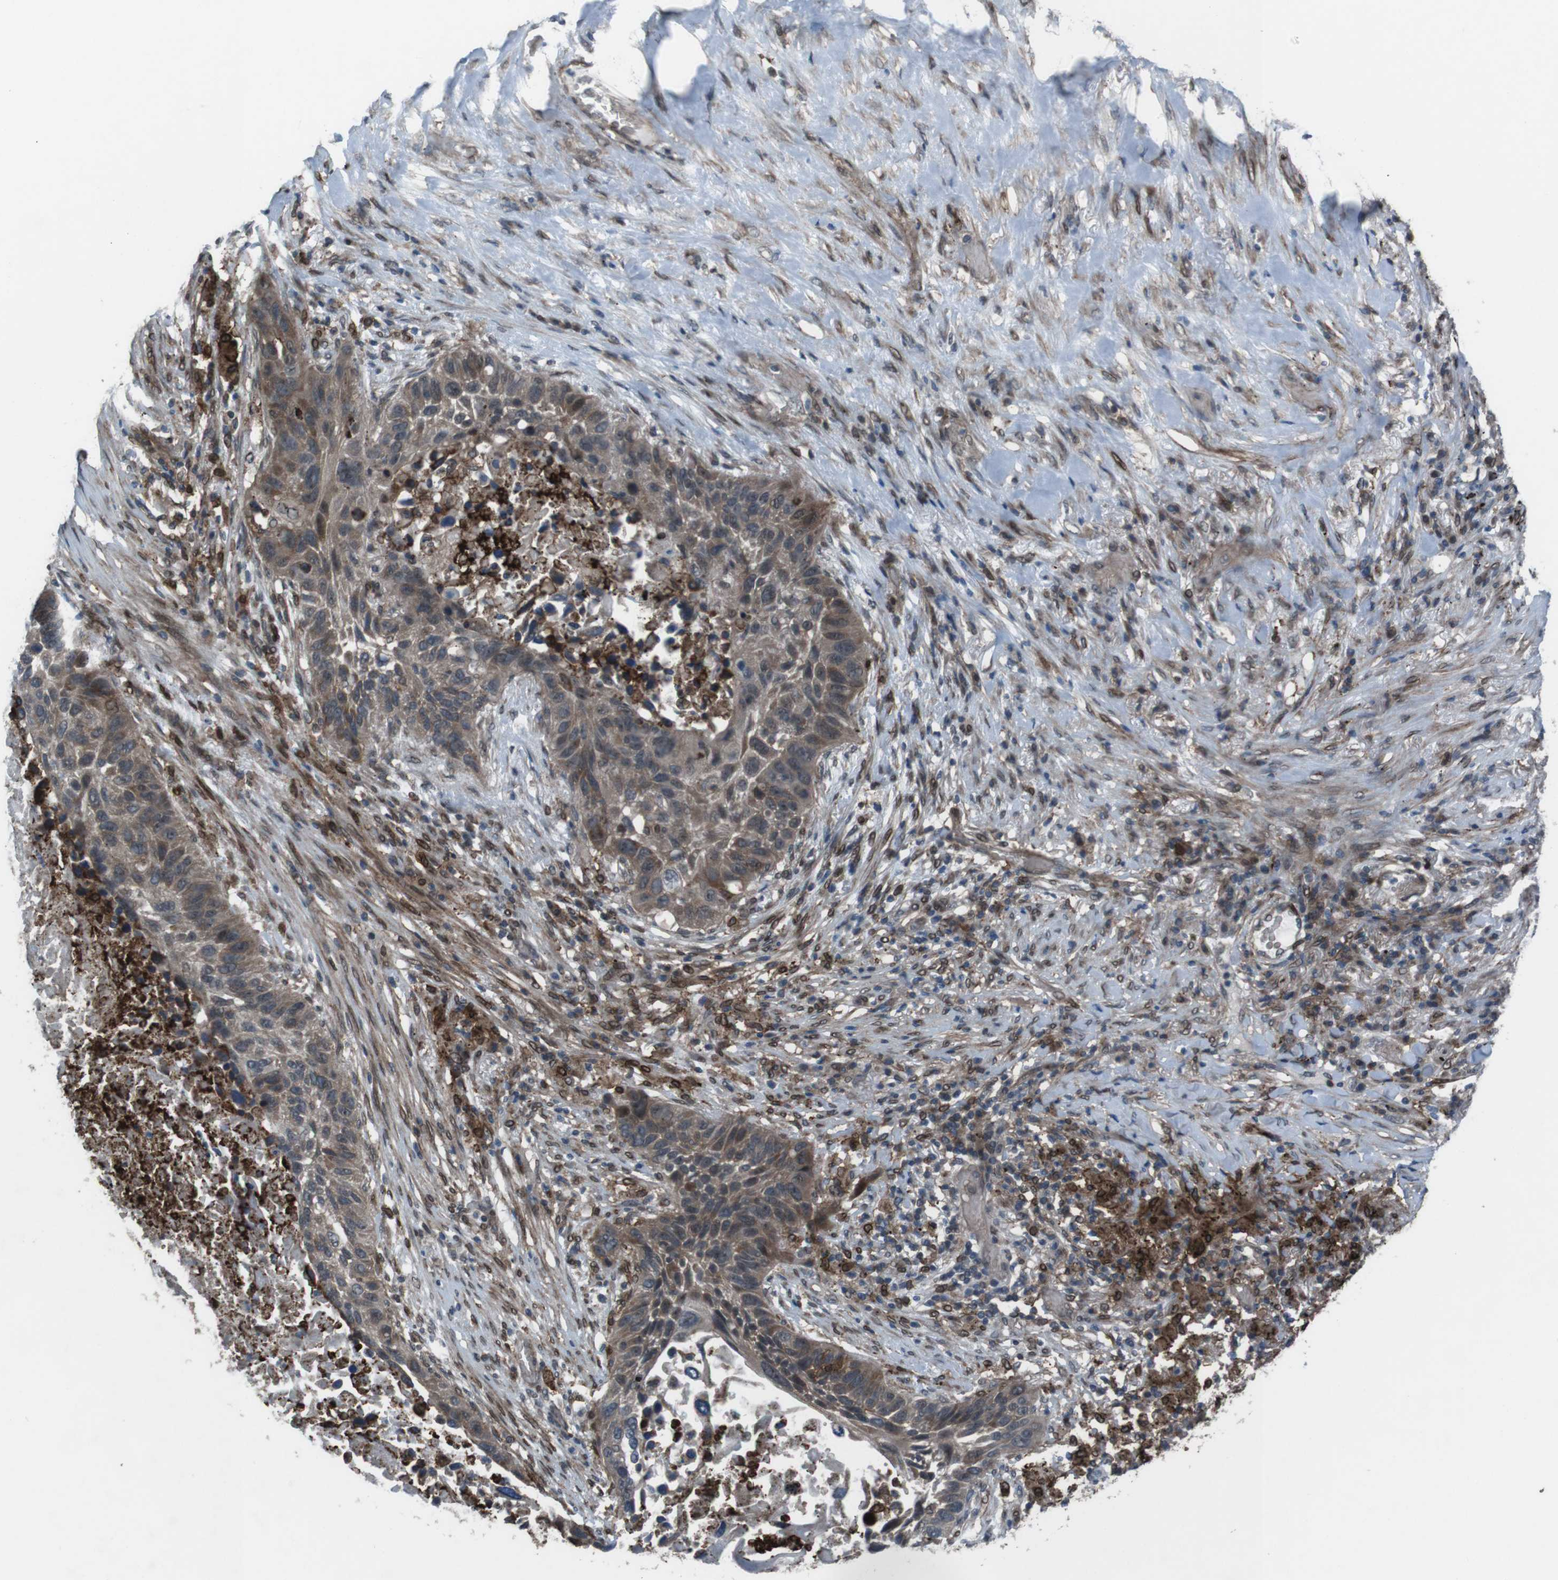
{"staining": {"intensity": "moderate", "quantity": ">75%", "location": "cytoplasmic/membranous"}, "tissue": "lung cancer", "cell_type": "Tumor cells", "image_type": "cancer", "snomed": [{"axis": "morphology", "description": "Squamous cell carcinoma, NOS"}, {"axis": "topography", "description": "Lung"}], "caption": "This photomicrograph demonstrates IHC staining of human lung squamous cell carcinoma, with medium moderate cytoplasmic/membranous positivity in about >75% of tumor cells.", "gene": "GDF10", "patient": {"sex": "male", "age": 57}}